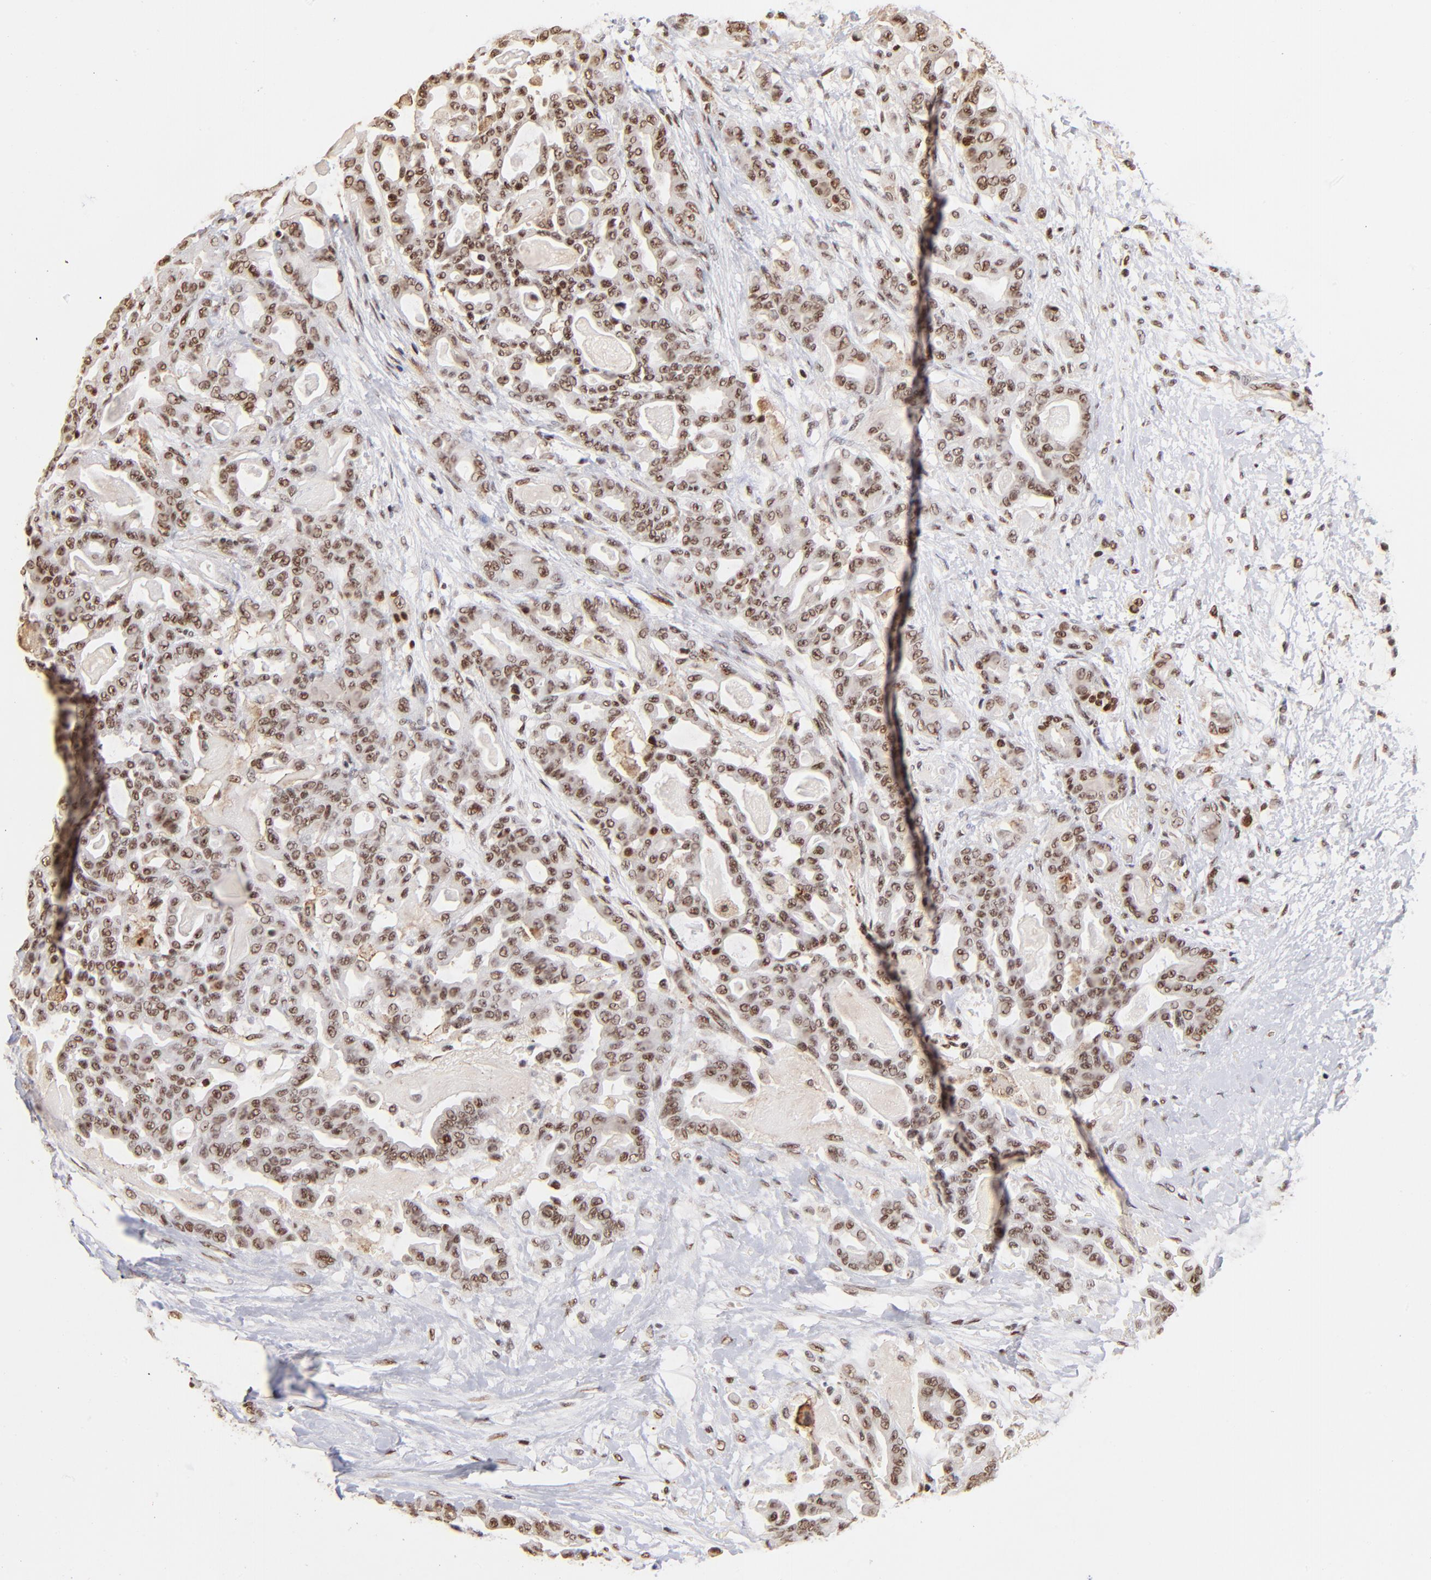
{"staining": {"intensity": "moderate", "quantity": ">75%", "location": "nuclear"}, "tissue": "pancreatic cancer", "cell_type": "Tumor cells", "image_type": "cancer", "snomed": [{"axis": "morphology", "description": "Adenocarcinoma, NOS"}, {"axis": "topography", "description": "Pancreas"}], "caption": "Moderate nuclear positivity is present in approximately >75% of tumor cells in pancreatic cancer (adenocarcinoma).", "gene": "ZNF146", "patient": {"sex": "male", "age": 63}}